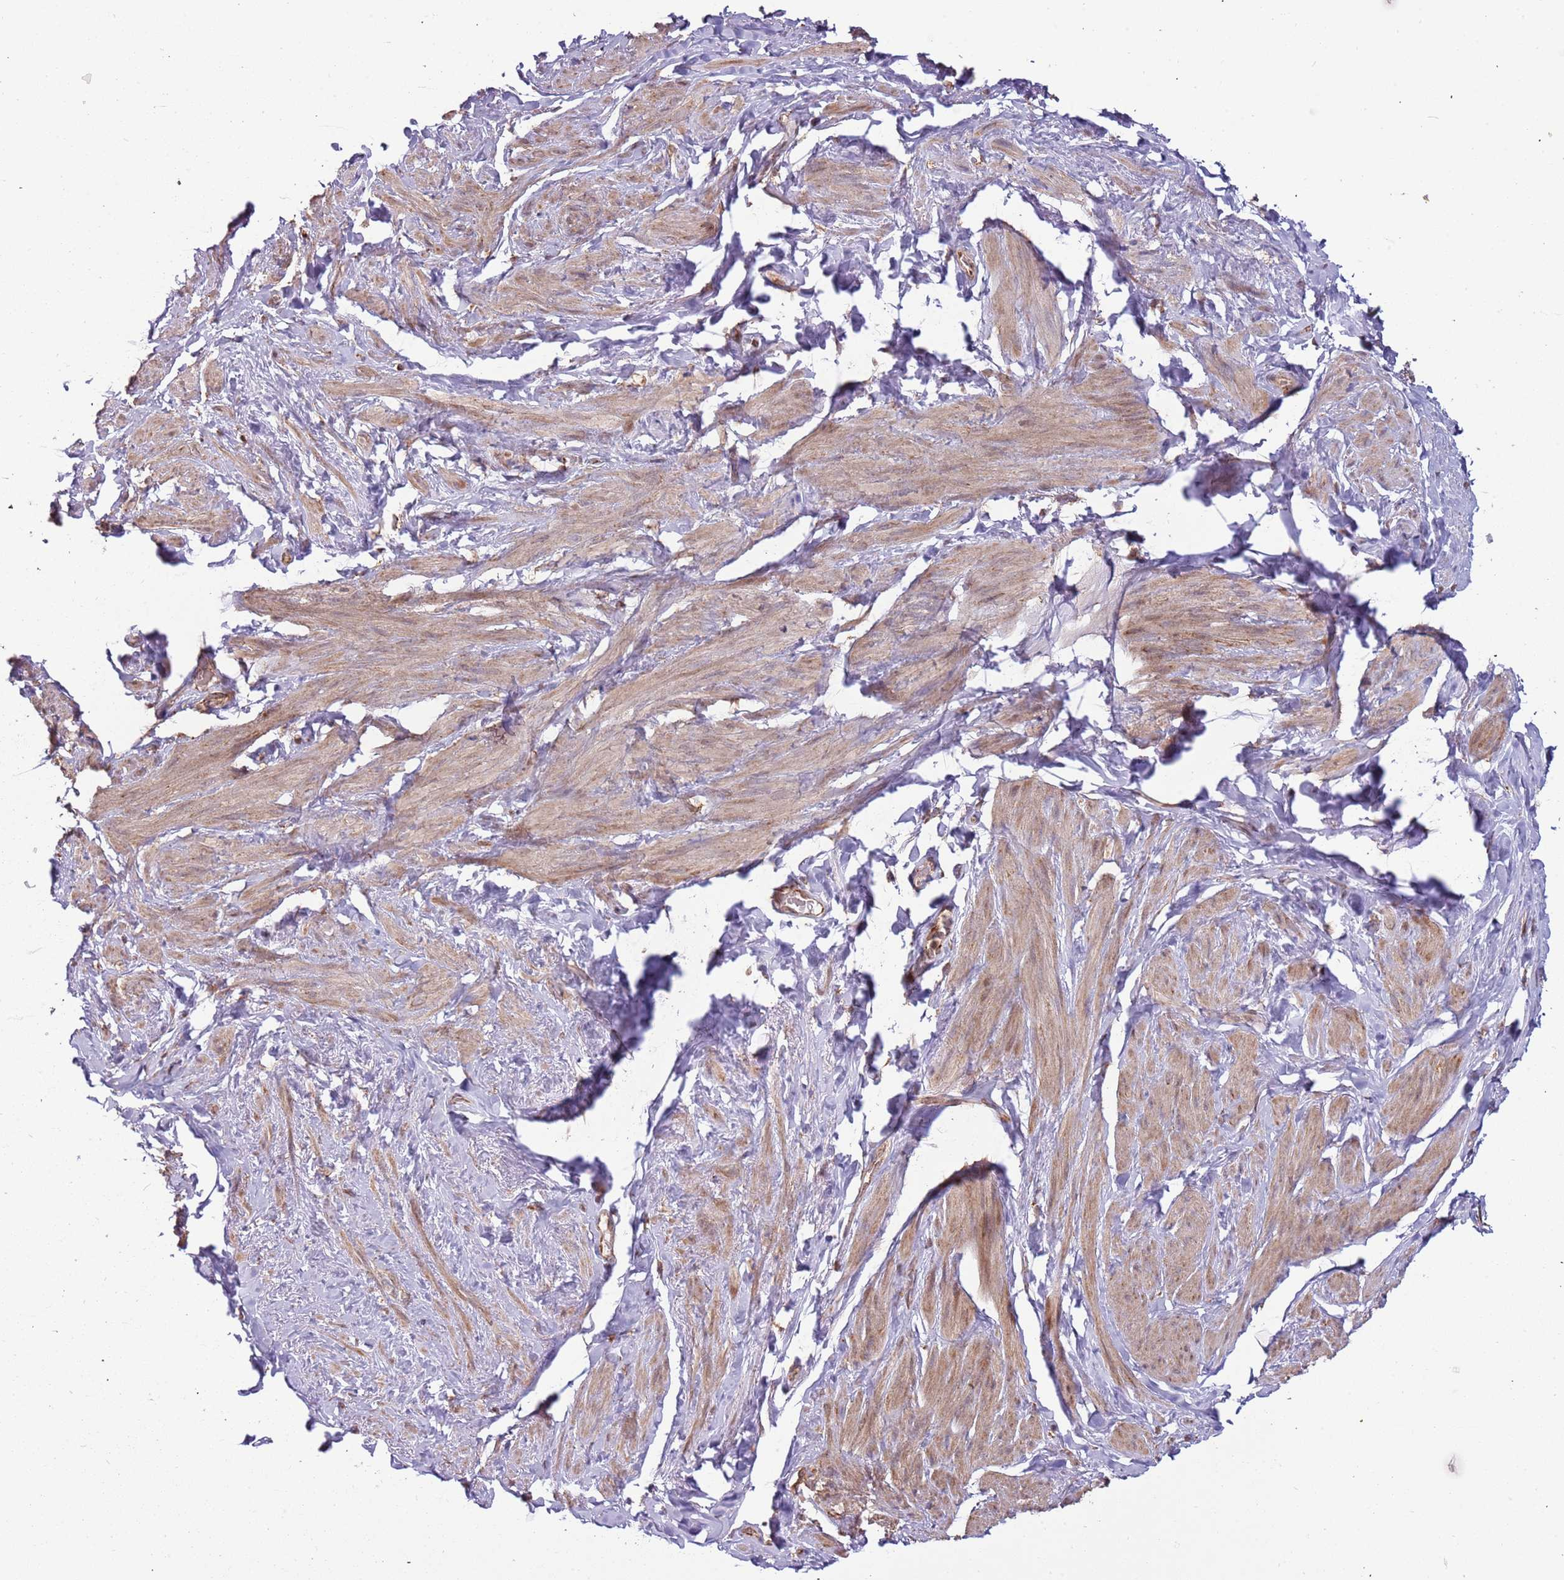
{"staining": {"intensity": "moderate", "quantity": "25%-75%", "location": "cytoplasmic/membranous,nuclear"}, "tissue": "smooth muscle", "cell_type": "Smooth muscle cells", "image_type": "normal", "snomed": [{"axis": "morphology", "description": "Normal tissue, NOS"}, {"axis": "topography", "description": "Smooth muscle"}, {"axis": "topography", "description": "Peripheral nerve tissue"}], "caption": "Smooth muscle cells display moderate cytoplasmic/membranous,nuclear positivity in about 25%-75% of cells in normal smooth muscle.", "gene": "IL17RD", "patient": {"sex": "male", "age": 69}}